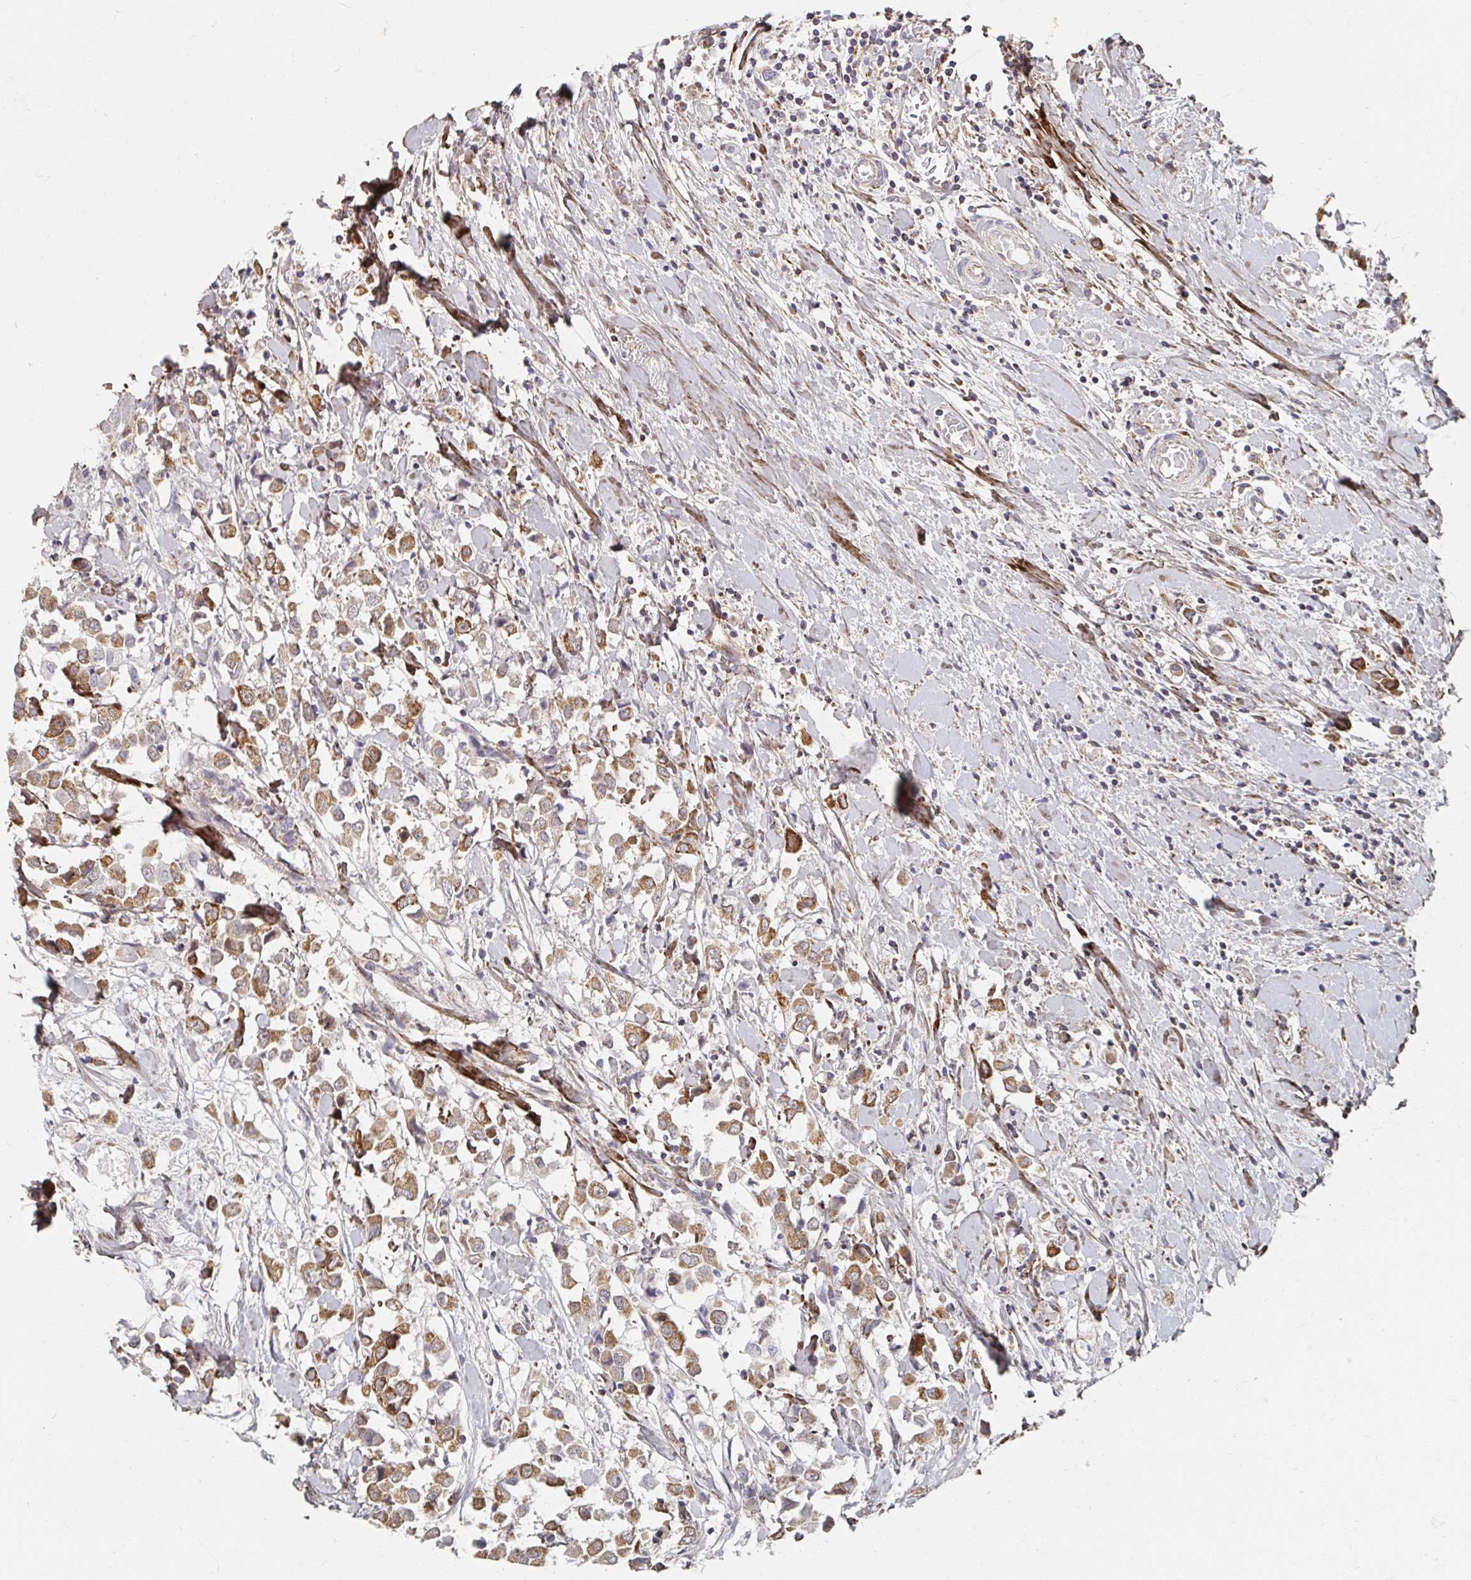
{"staining": {"intensity": "moderate", "quantity": ">75%", "location": "cytoplasmic/membranous"}, "tissue": "breast cancer", "cell_type": "Tumor cells", "image_type": "cancer", "snomed": [{"axis": "morphology", "description": "Duct carcinoma"}, {"axis": "topography", "description": "Breast"}], "caption": "Human breast cancer (invasive ductal carcinoma) stained with a protein marker shows moderate staining in tumor cells.", "gene": "MAVS", "patient": {"sex": "female", "age": 61}}